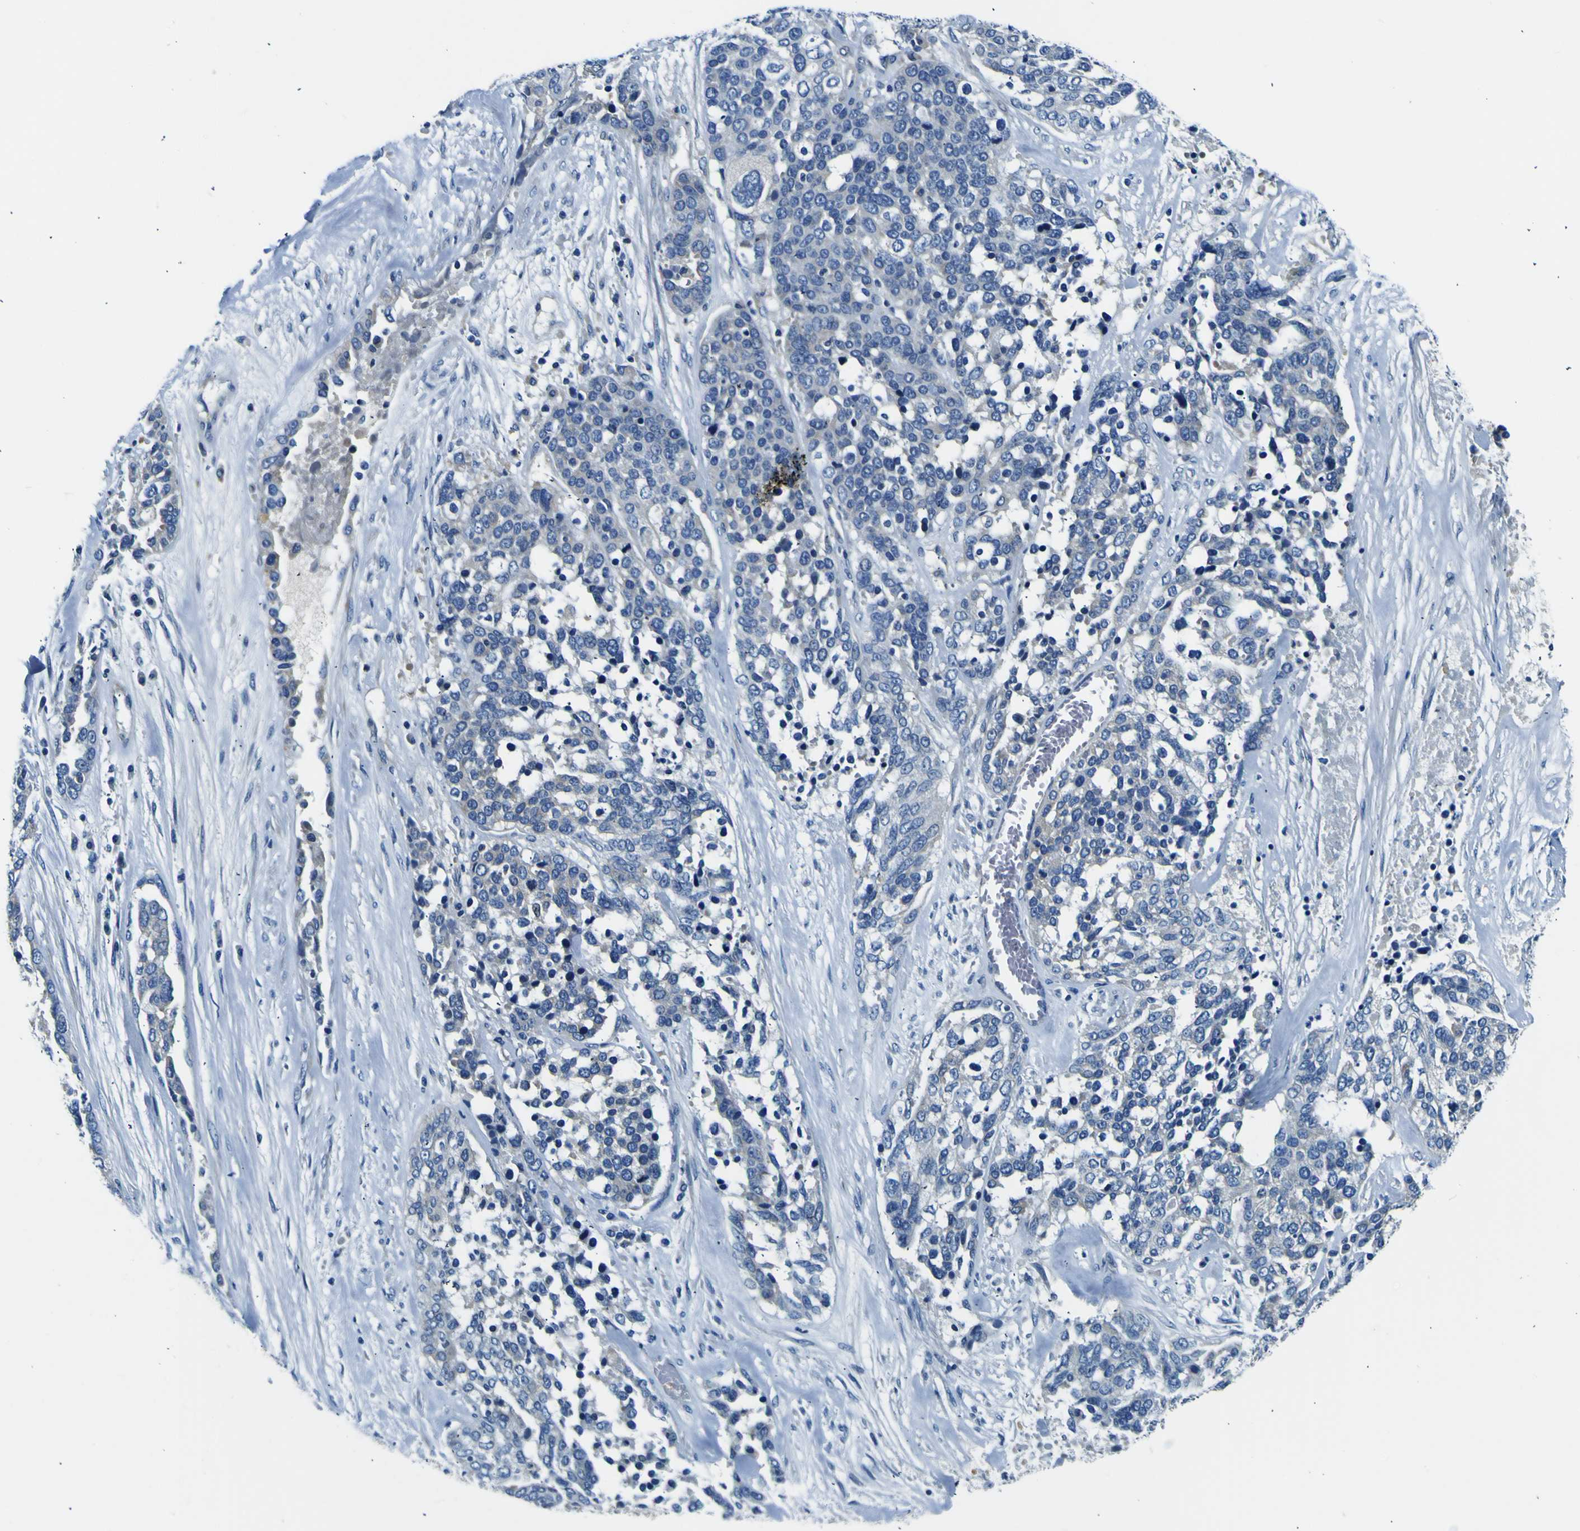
{"staining": {"intensity": "negative", "quantity": "none", "location": "none"}, "tissue": "ovarian cancer", "cell_type": "Tumor cells", "image_type": "cancer", "snomed": [{"axis": "morphology", "description": "Cystadenocarcinoma, serous, NOS"}, {"axis": "topography", "description": "Ovary"}], "caption": "Ovarian cancer (serous cystadenocarcinoma) stained for a protein using immunohistochemistry (IHC) displays no staining tumor cells.", "gene": "ADGRA2", "patient": {"sex": "female", "age": 44}}